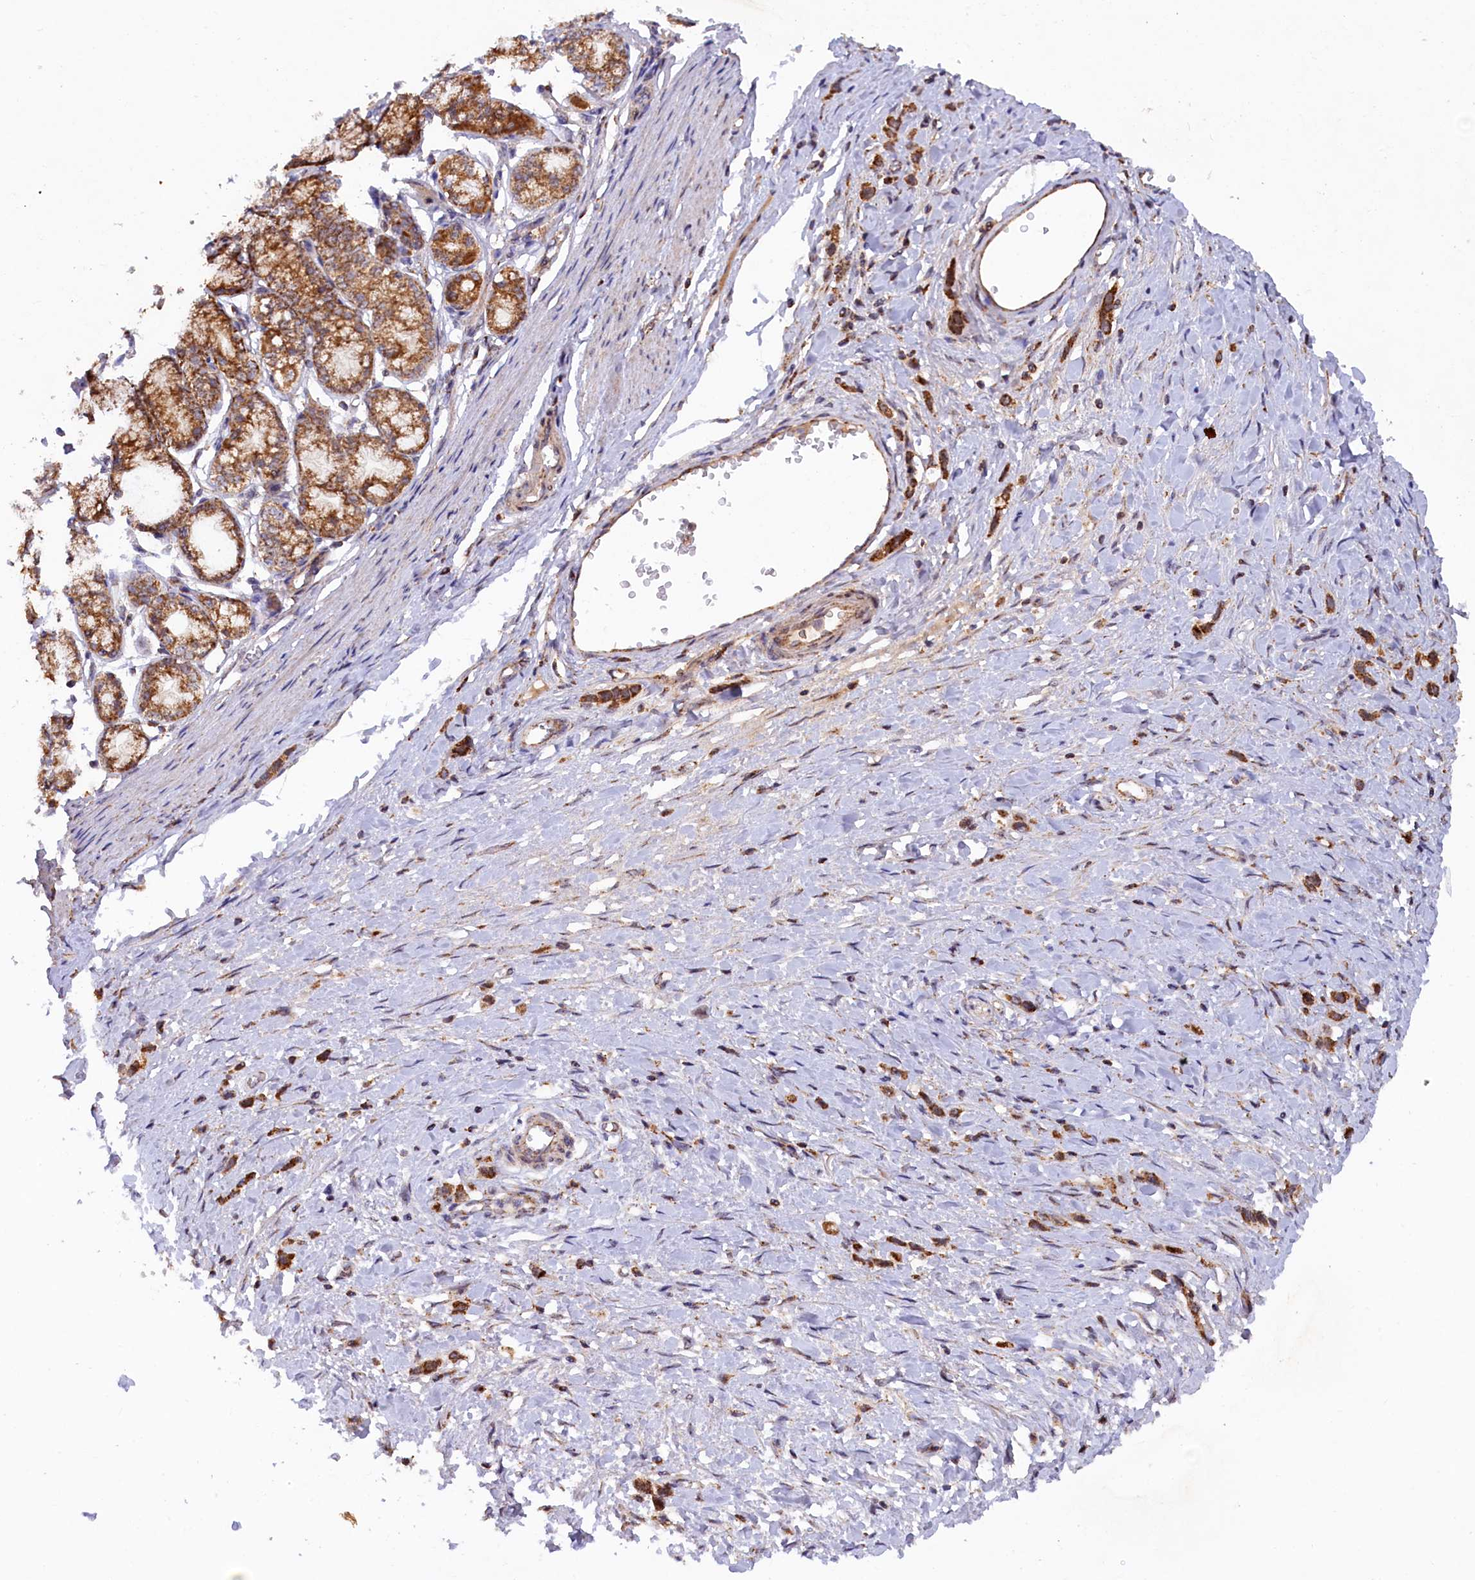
{"staining": {"intensity": "strong", "quantity": ">75%", "location": "cytoplasmic/membranous"}, "tissue": "stomach cancer", "cell_type": "Tumor cells", "image_type": "cancer", "snomed": [{"axis": "morphology", "description": "Adenocarcinoma, NOS"}, {"axis": "topography", "description": "Stomach"}], "caption": "Strong cytoplasmic/membranous protein staining is appreciated in approximately >75% of tumor cells in stomach cancer.", "gene": "DUS3L", "patient": {"sex": "female", "age": 65}}